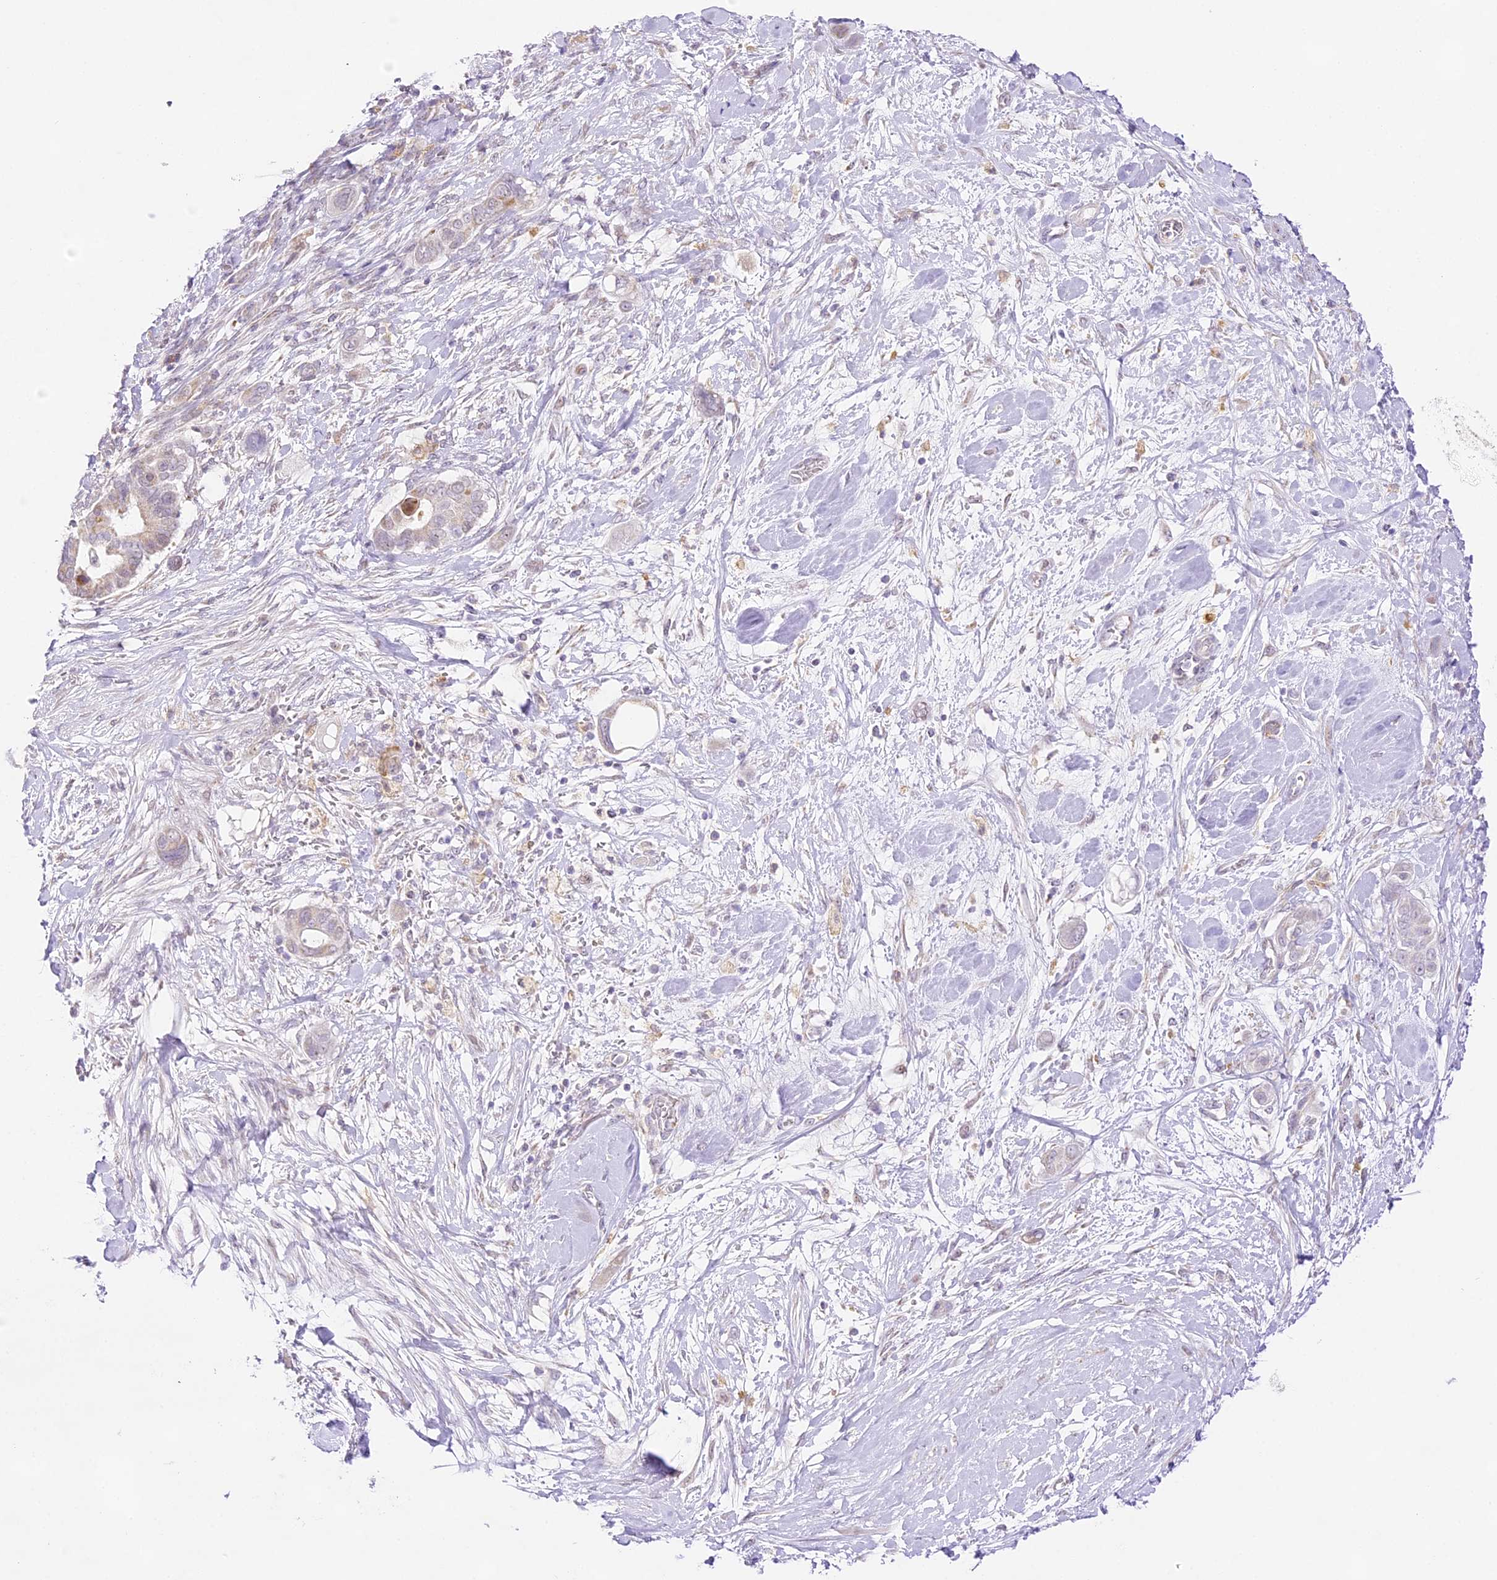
{"staining": {"intensity": "negative", "quantity": "none", "location": "none"}, "tissue": "pancreatic cancer", "cell_type": "Tumor cells", "image_type": "cancer", "snomed": [{"axis": "morphology", "description": "Adenocarcinoma, NOS"}, {"axis": "topography", "description": "Pancreas"}], "caption": "A micrograph of pancreatic cancer stained for a protein demonstrates no brown staining in tumor cells.", "gene": "CCDC30", "patient": {"sex": "male", "age": 68}}